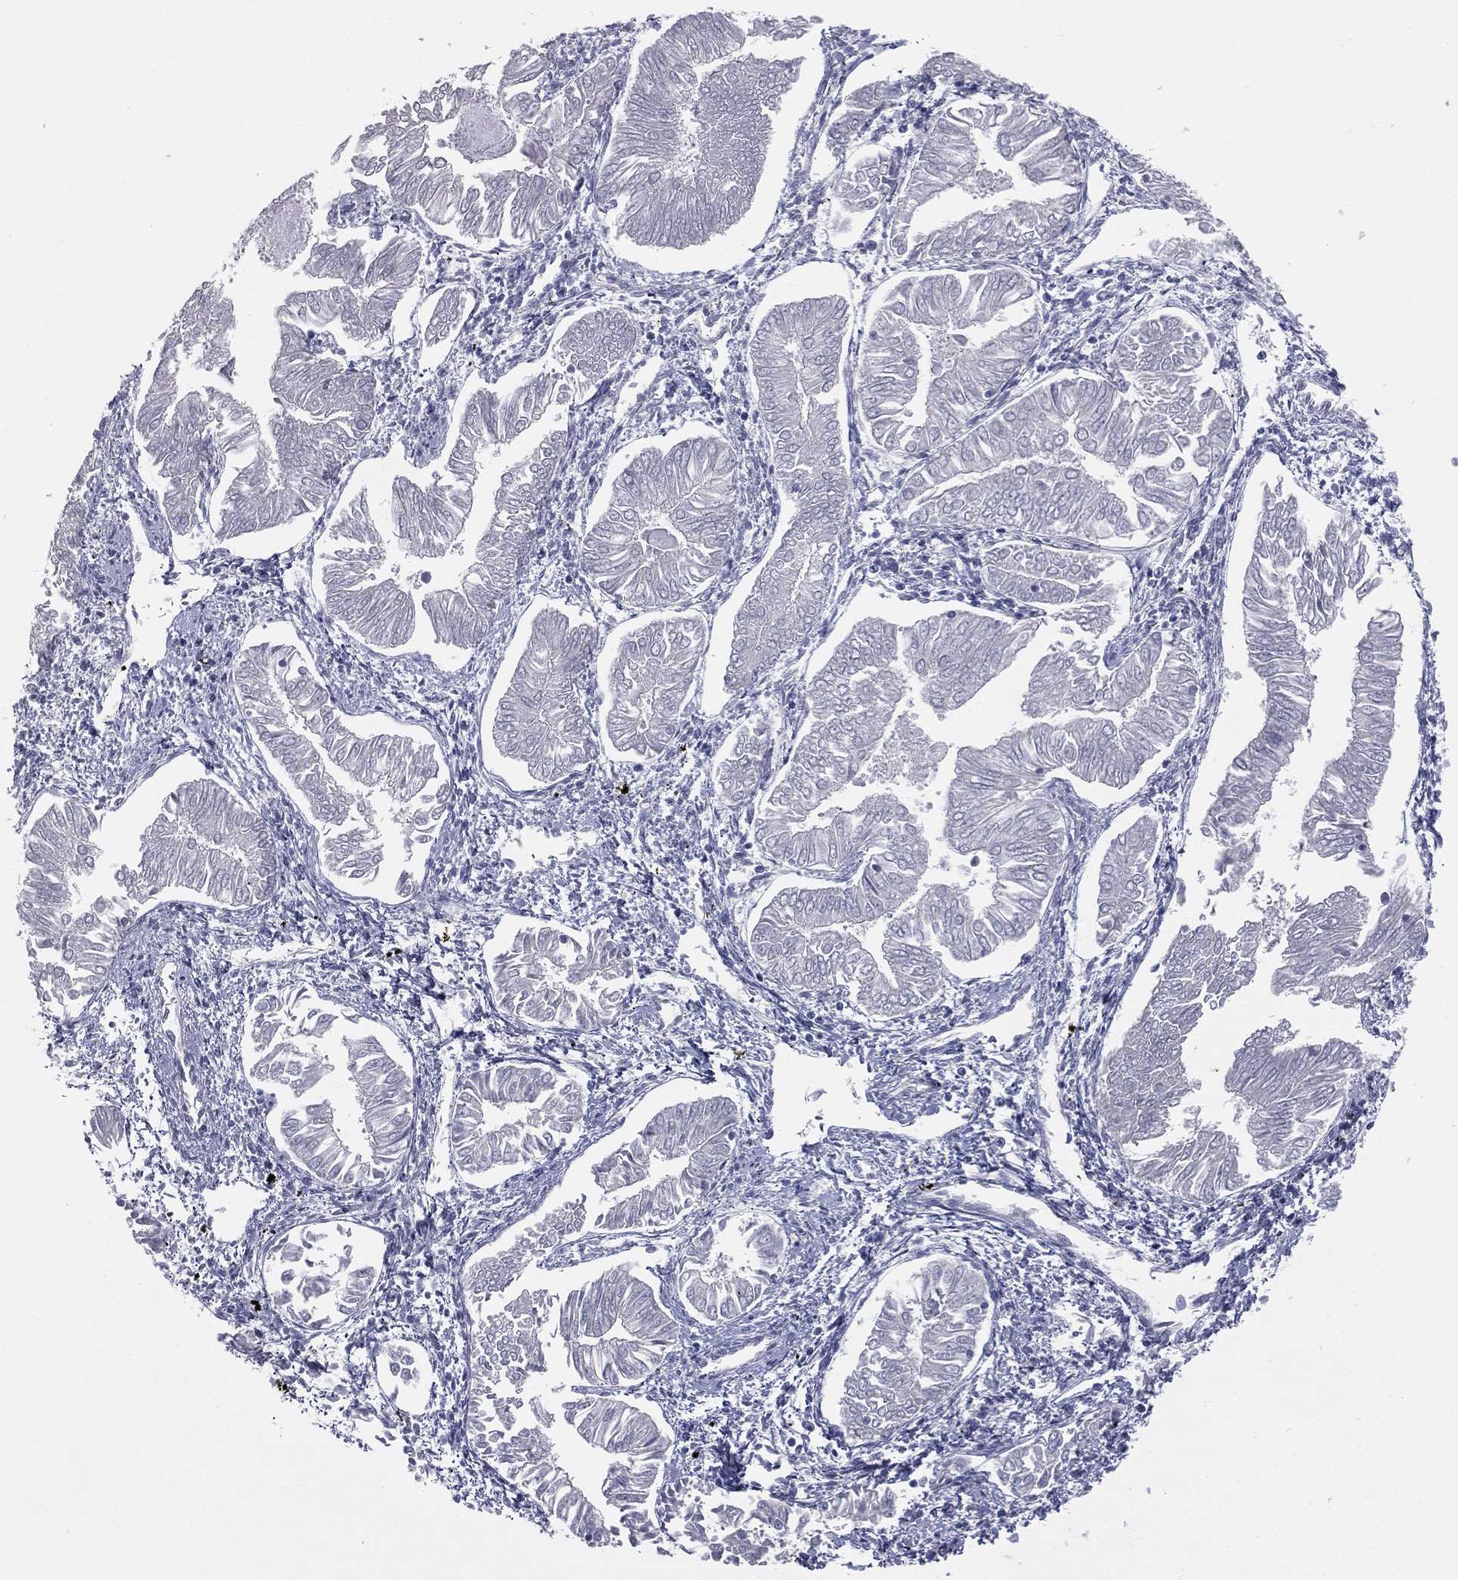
{"staining": {"intensity": "negative", "quantity": "none", "location": "none"}, "tissue": "endometrial cancer", "cell_type": "Tumor cells", "image_type": "cancer", "snomed": [{"axis": "morphology", "description": "Adenocarcinoma, NOS"}, {"axis": "topography", "description": "Endometrium"}], "caption": "A high-resolution photomicrograph shows immunohistochemistry staining of adenocarcinoma (endometrial), which shows no significant staining in tumor cells.", "gene": "STK31", "patient": {"sex": "female", "age": 53}}